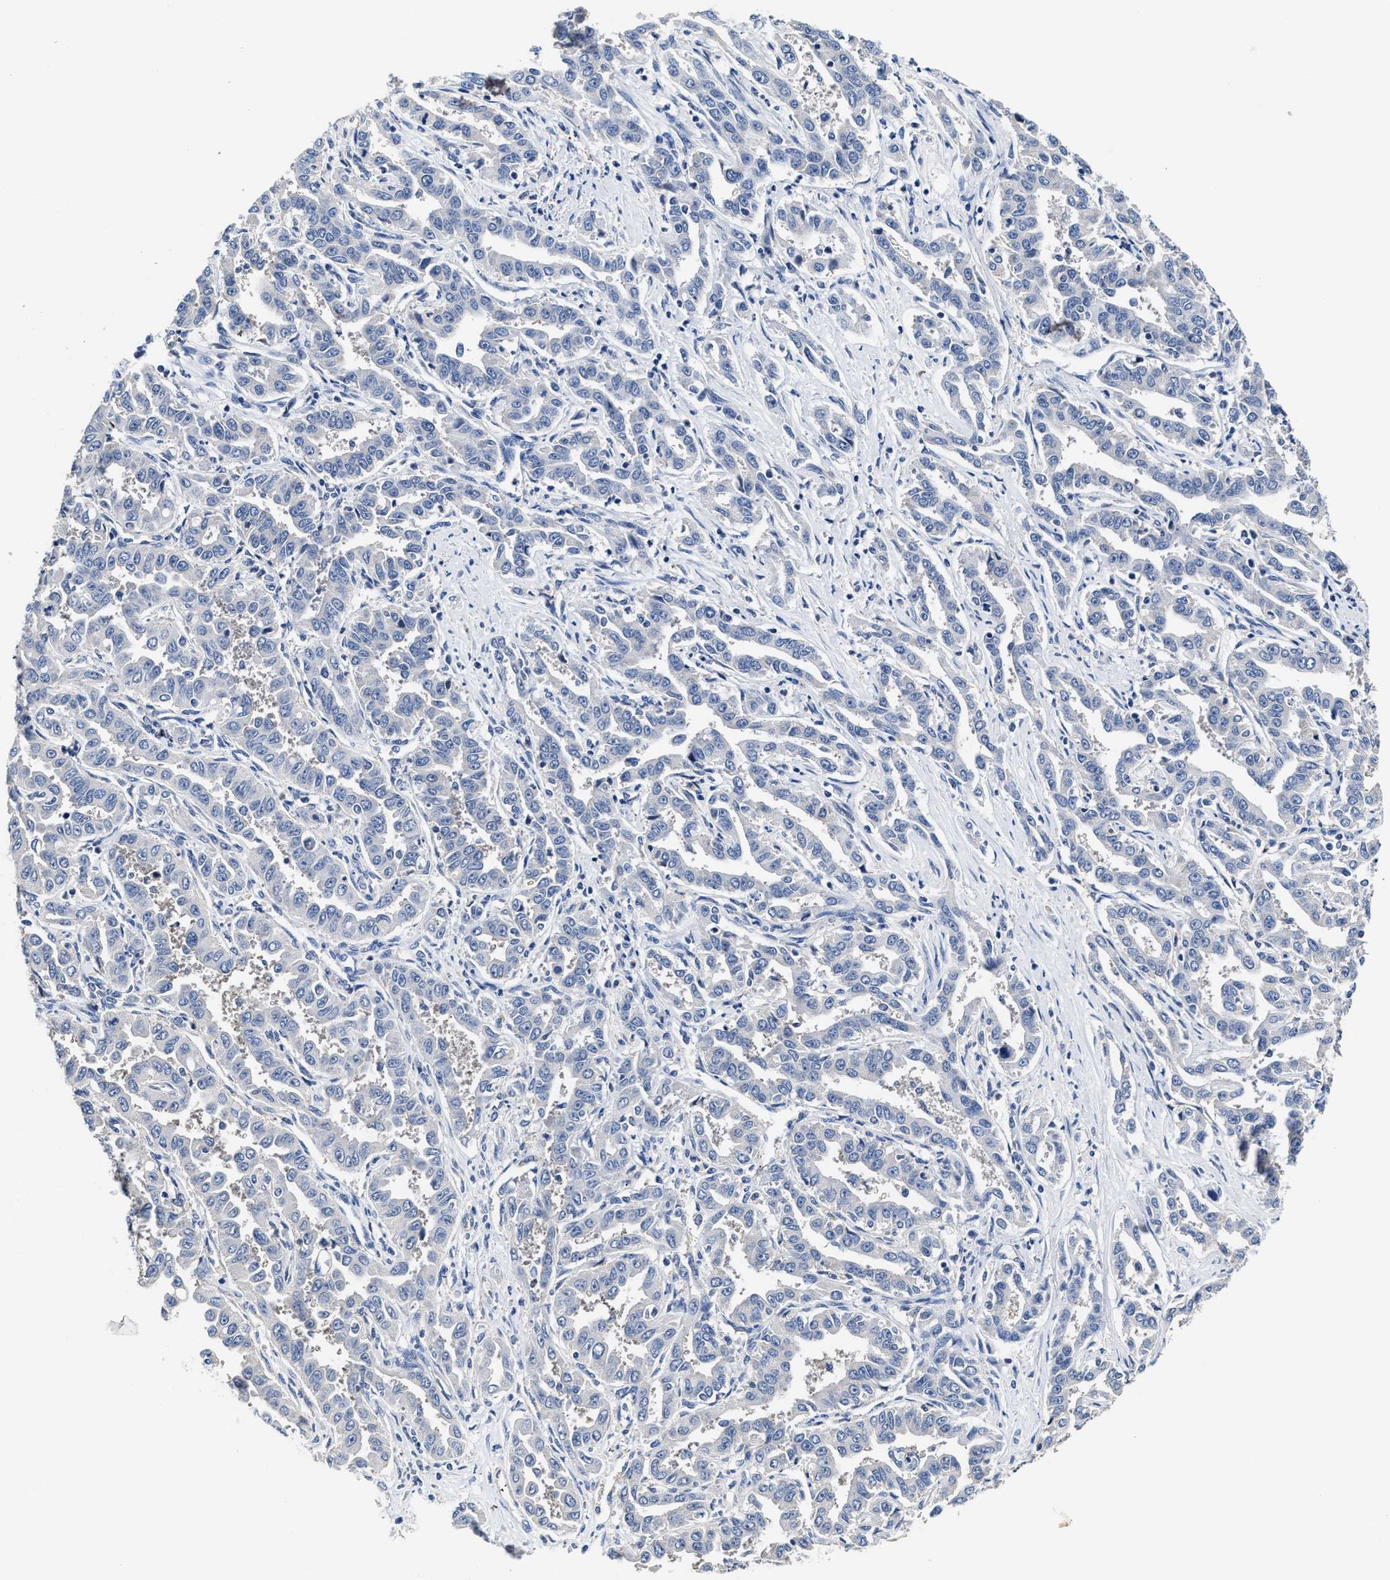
{"staining": {"intensity": "negative", "quantity": "none", "location": "none"}, "tissue": "liver cancer", "cell_type": "Tumor cells", "image_type": "cancer", "snomed": [{"axis": "morphology", "description": "Cholangiocarcinoma"}, {"axis": "topography", "description": "Liver"}], "caption": "IHC of liver cancer (cholangiocarcinoma) displays no positivity in tumor cells.", "gene": "C22orf42", "patient": {"sex": "male", "age": 59}}